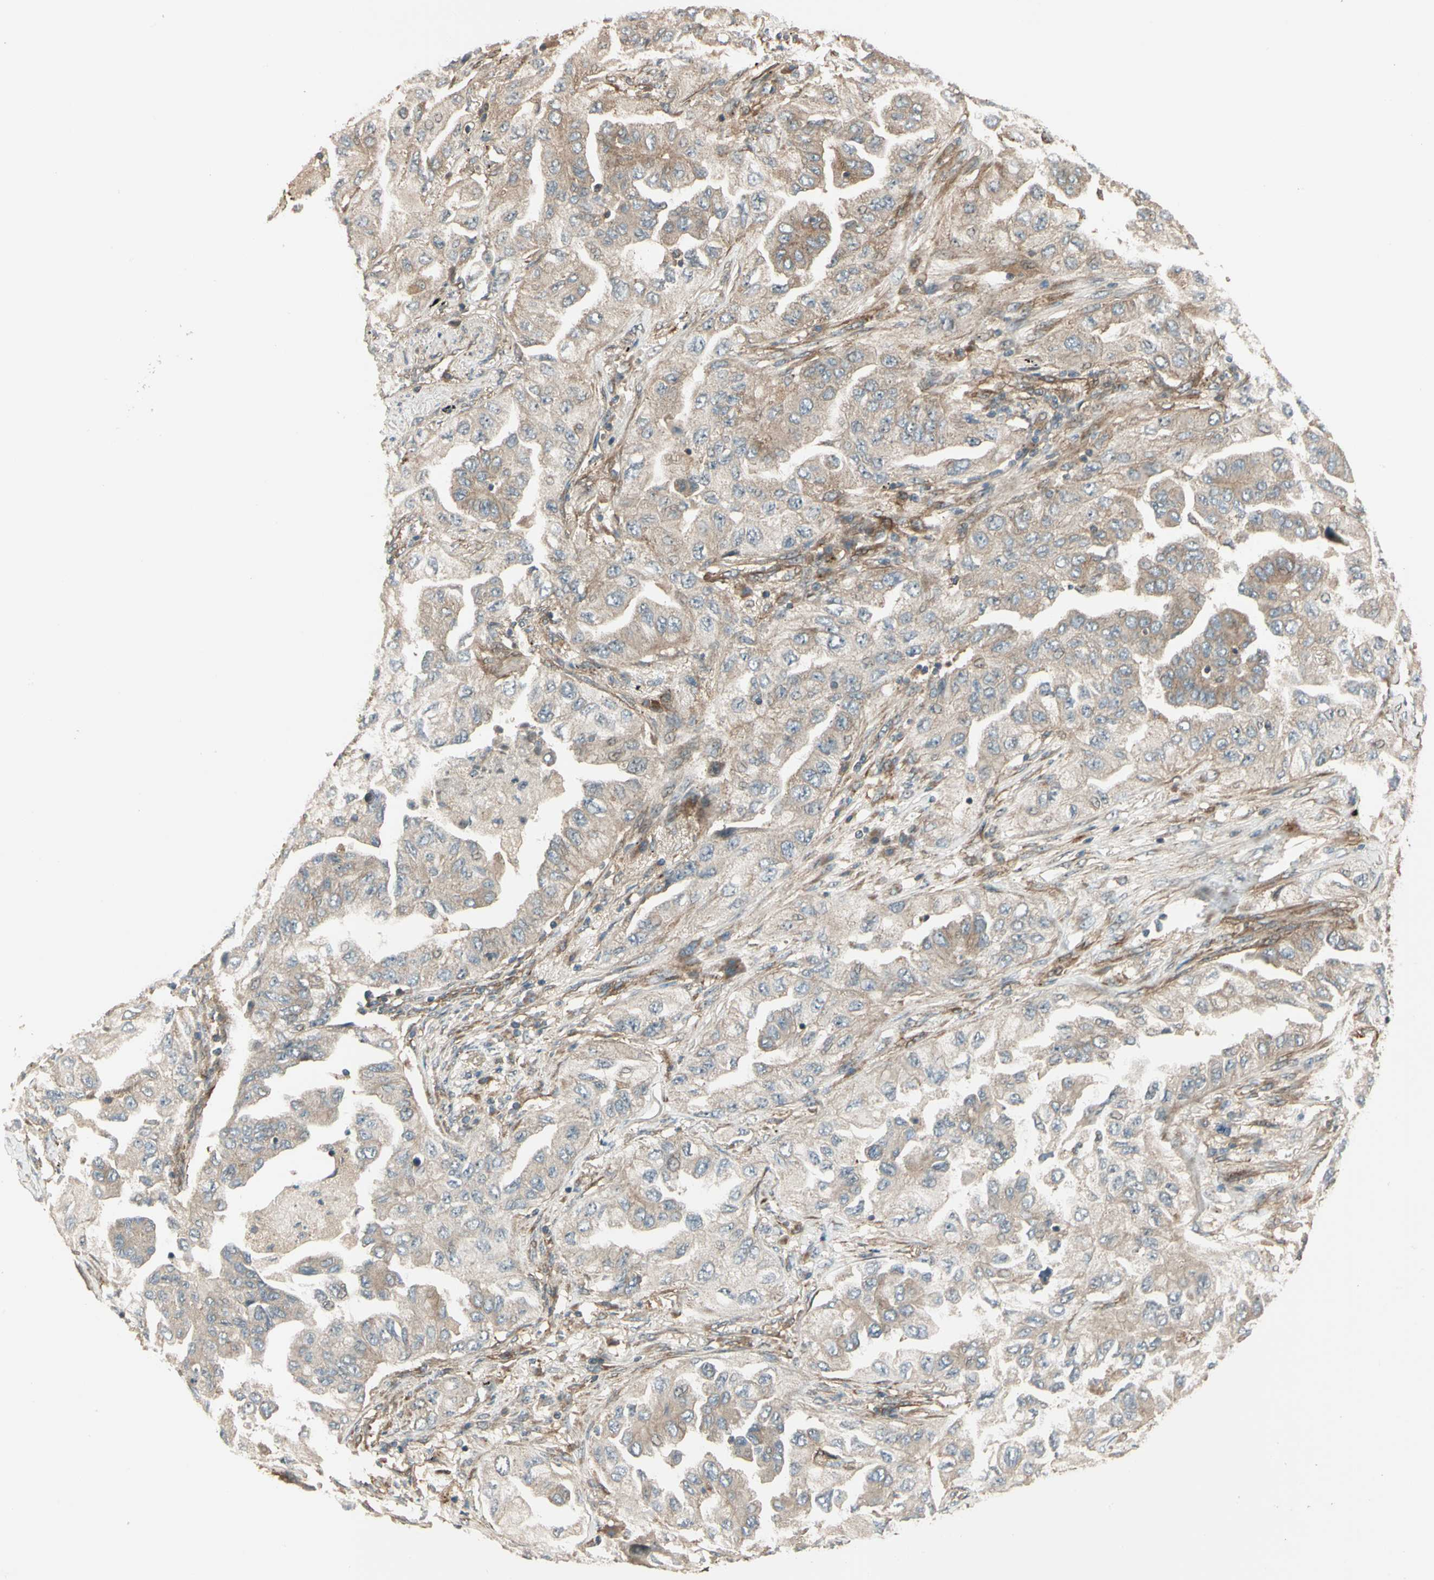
{"staining": {"intensity": "weak", "quantity": ">75%", "location": "cytoplasmic/membranous"}, "tissue": "lung cancer", "cell_type": "Tumor cells", "image_type": "cancer", "snomed": [{"axis": "morphology", "description": "Adenocarcinoma, NOS"}, {"axis": "topography", "description": "Lung"}], "caption": "Approximately >75% of tumor cells in lung cancer exhibit weak cytoplasmic/membranous protein expression as visualized by brown immunohistochemical staining.", "gene": "FKBP15", "patient": {"sex": "female", "age": 65}}